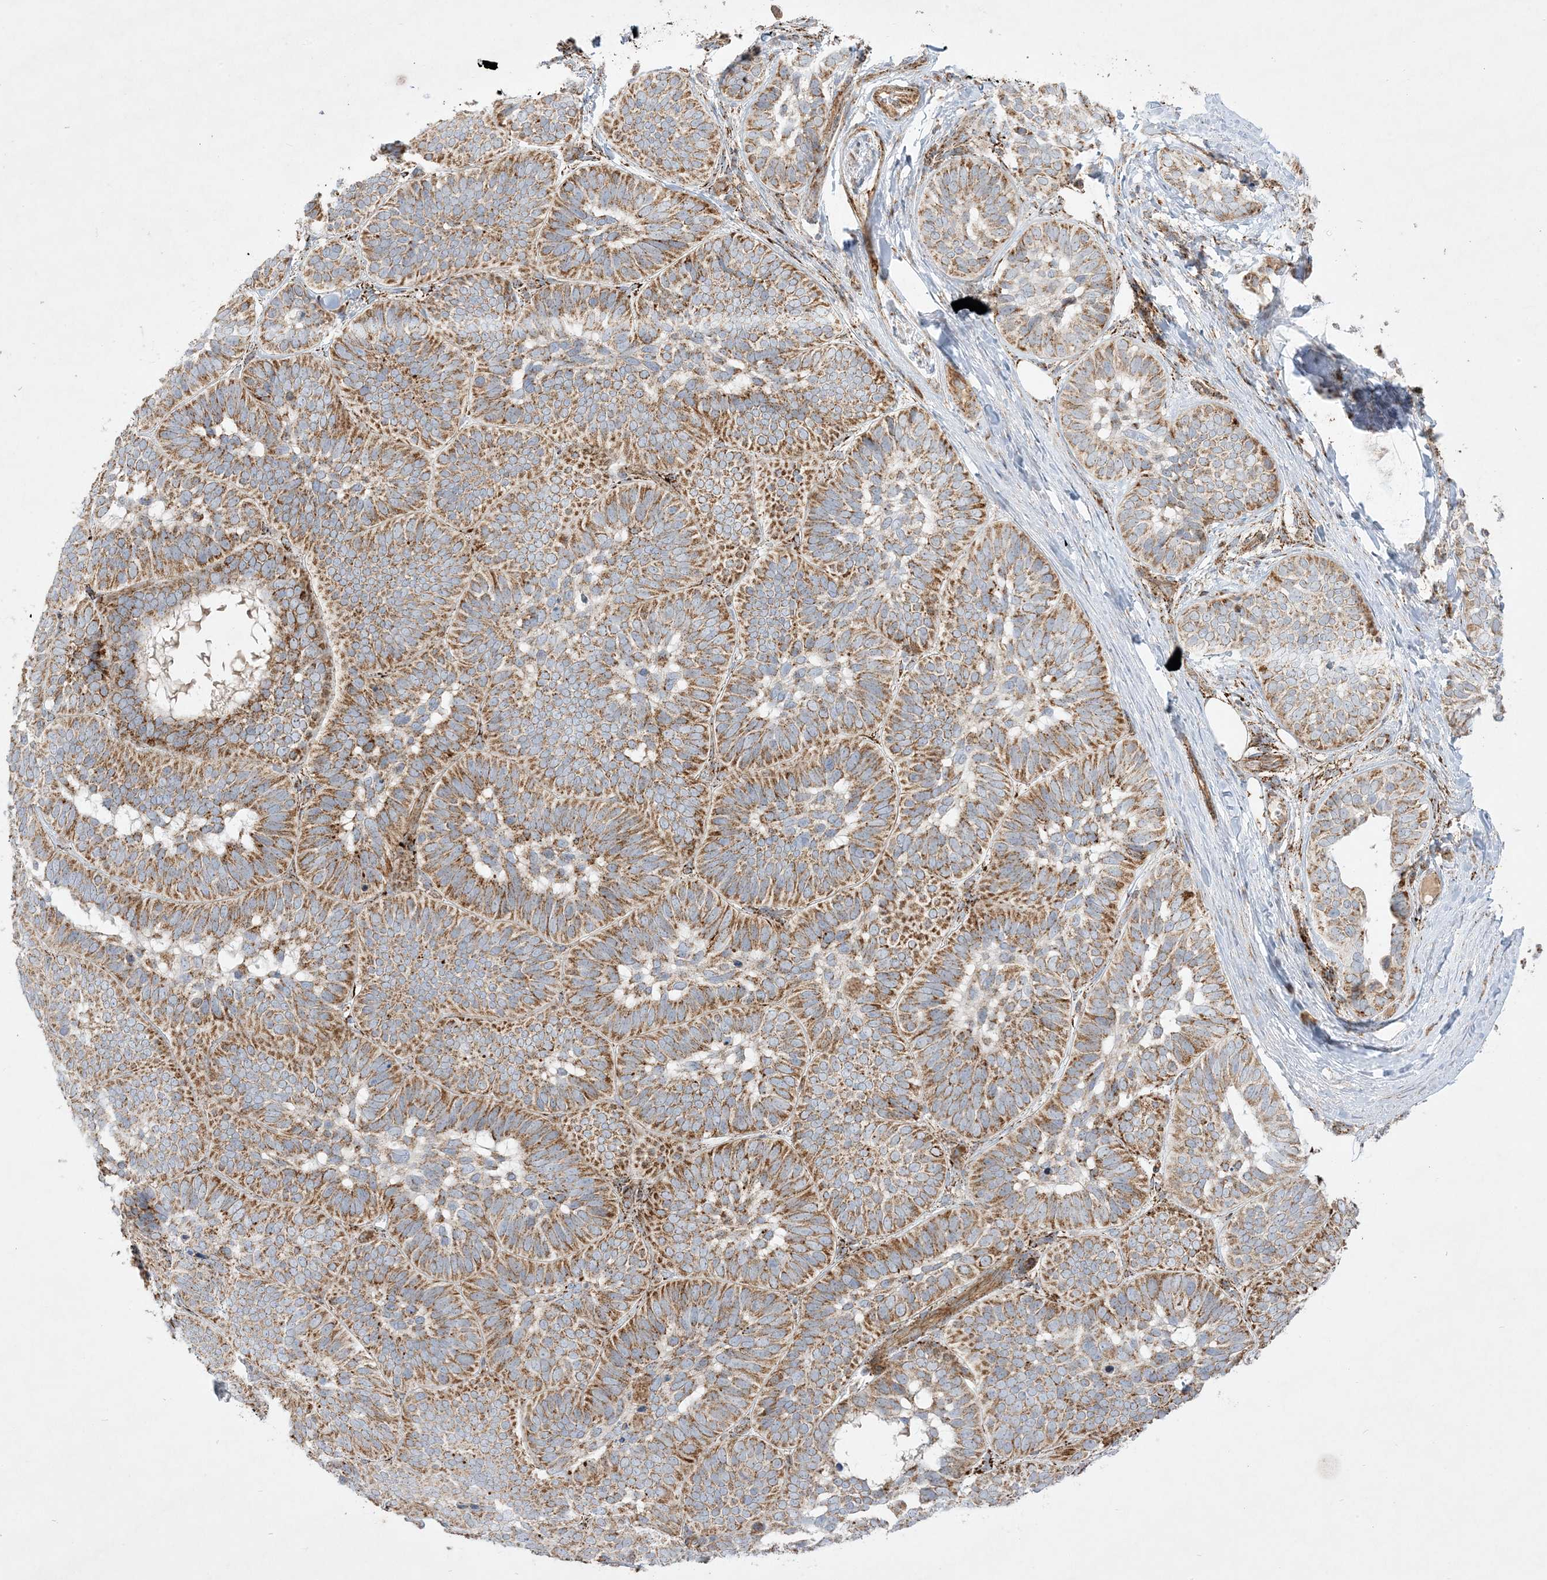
{"staining": {"intensity": "moderate", "quantity": ">75%", "location": "cytoplasmic/membranous"}, "tissue": "skin cancer", "cell_type": "Tumor cells", "image_type": "cancer", "snomed": [{"axis": "morphology", "description": "Basal cell carcinoma"}, {"axis": "topography", "description": "Skin"}], "caption": "Immunohistochemistry (IHC) of skin basal cell carcinoma displays medium levels of moderate cytoplasmic/membranous expression in approximately >75% of tumor cells.", "gene": "NDUFAF3", "patient": {"sex": "male", "age": 62}}